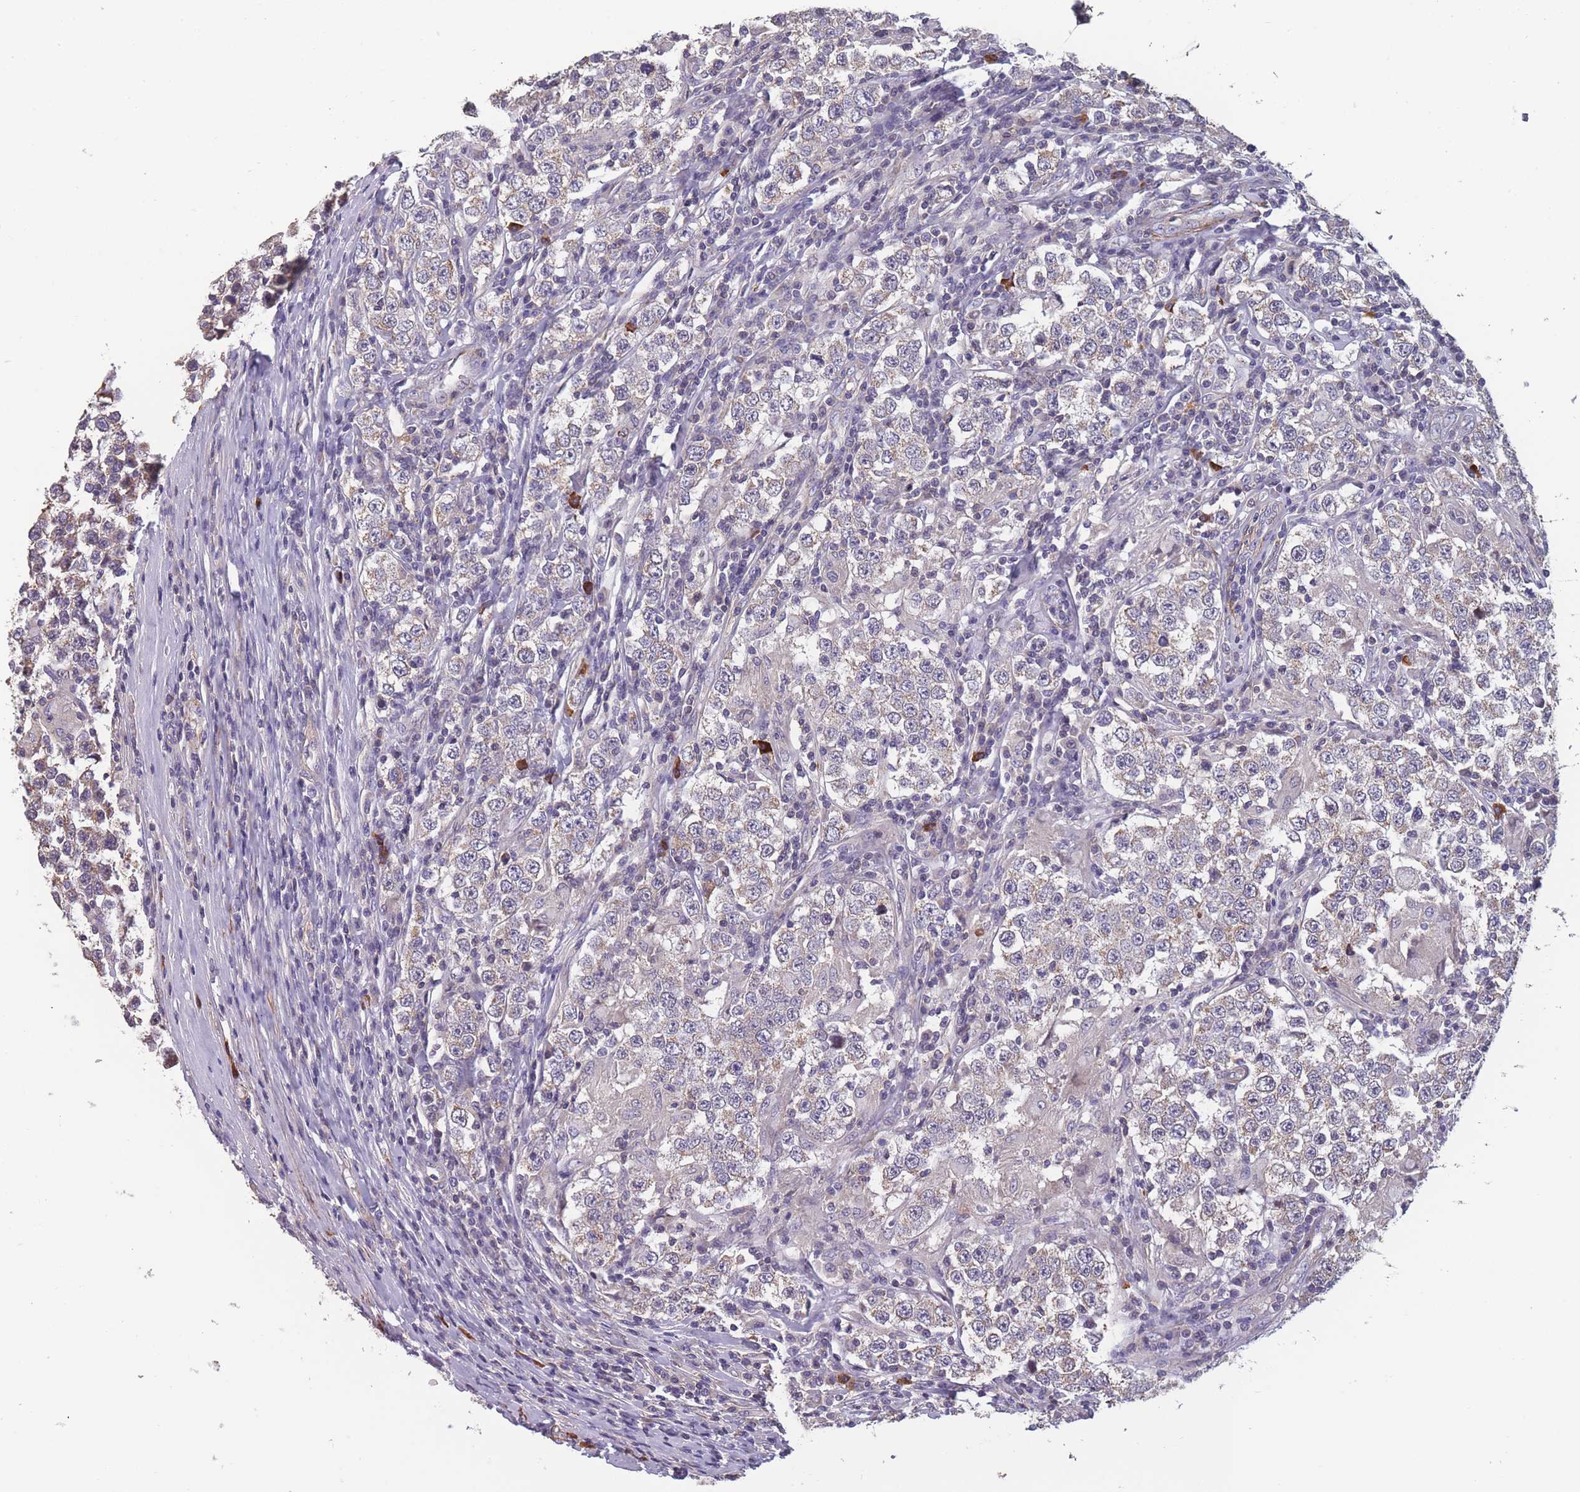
{"staining": {"intensity": "weak", "quantity": "25%-75%", "location": "cytoplasmic/membranous"}, "tissue": "testis cancer", "cell_type": "Tumor cells", "image_type": "cancer", "snomed": [{"axis": "morphology", "description": "Seminoma, NOS"}, {"axis": "morphology", "description": "Carcinoma, Embryonal, NOS"}, {"axis": "topography", "description": "Testis"}], "caption": "Tumor cells demonstrate weak cytoplasmic/membranous expression in approximately 25%-75% of cells in testis cancer.", "gene": "TOMM40L", "patient": {"sex": "male", "age": 41}}